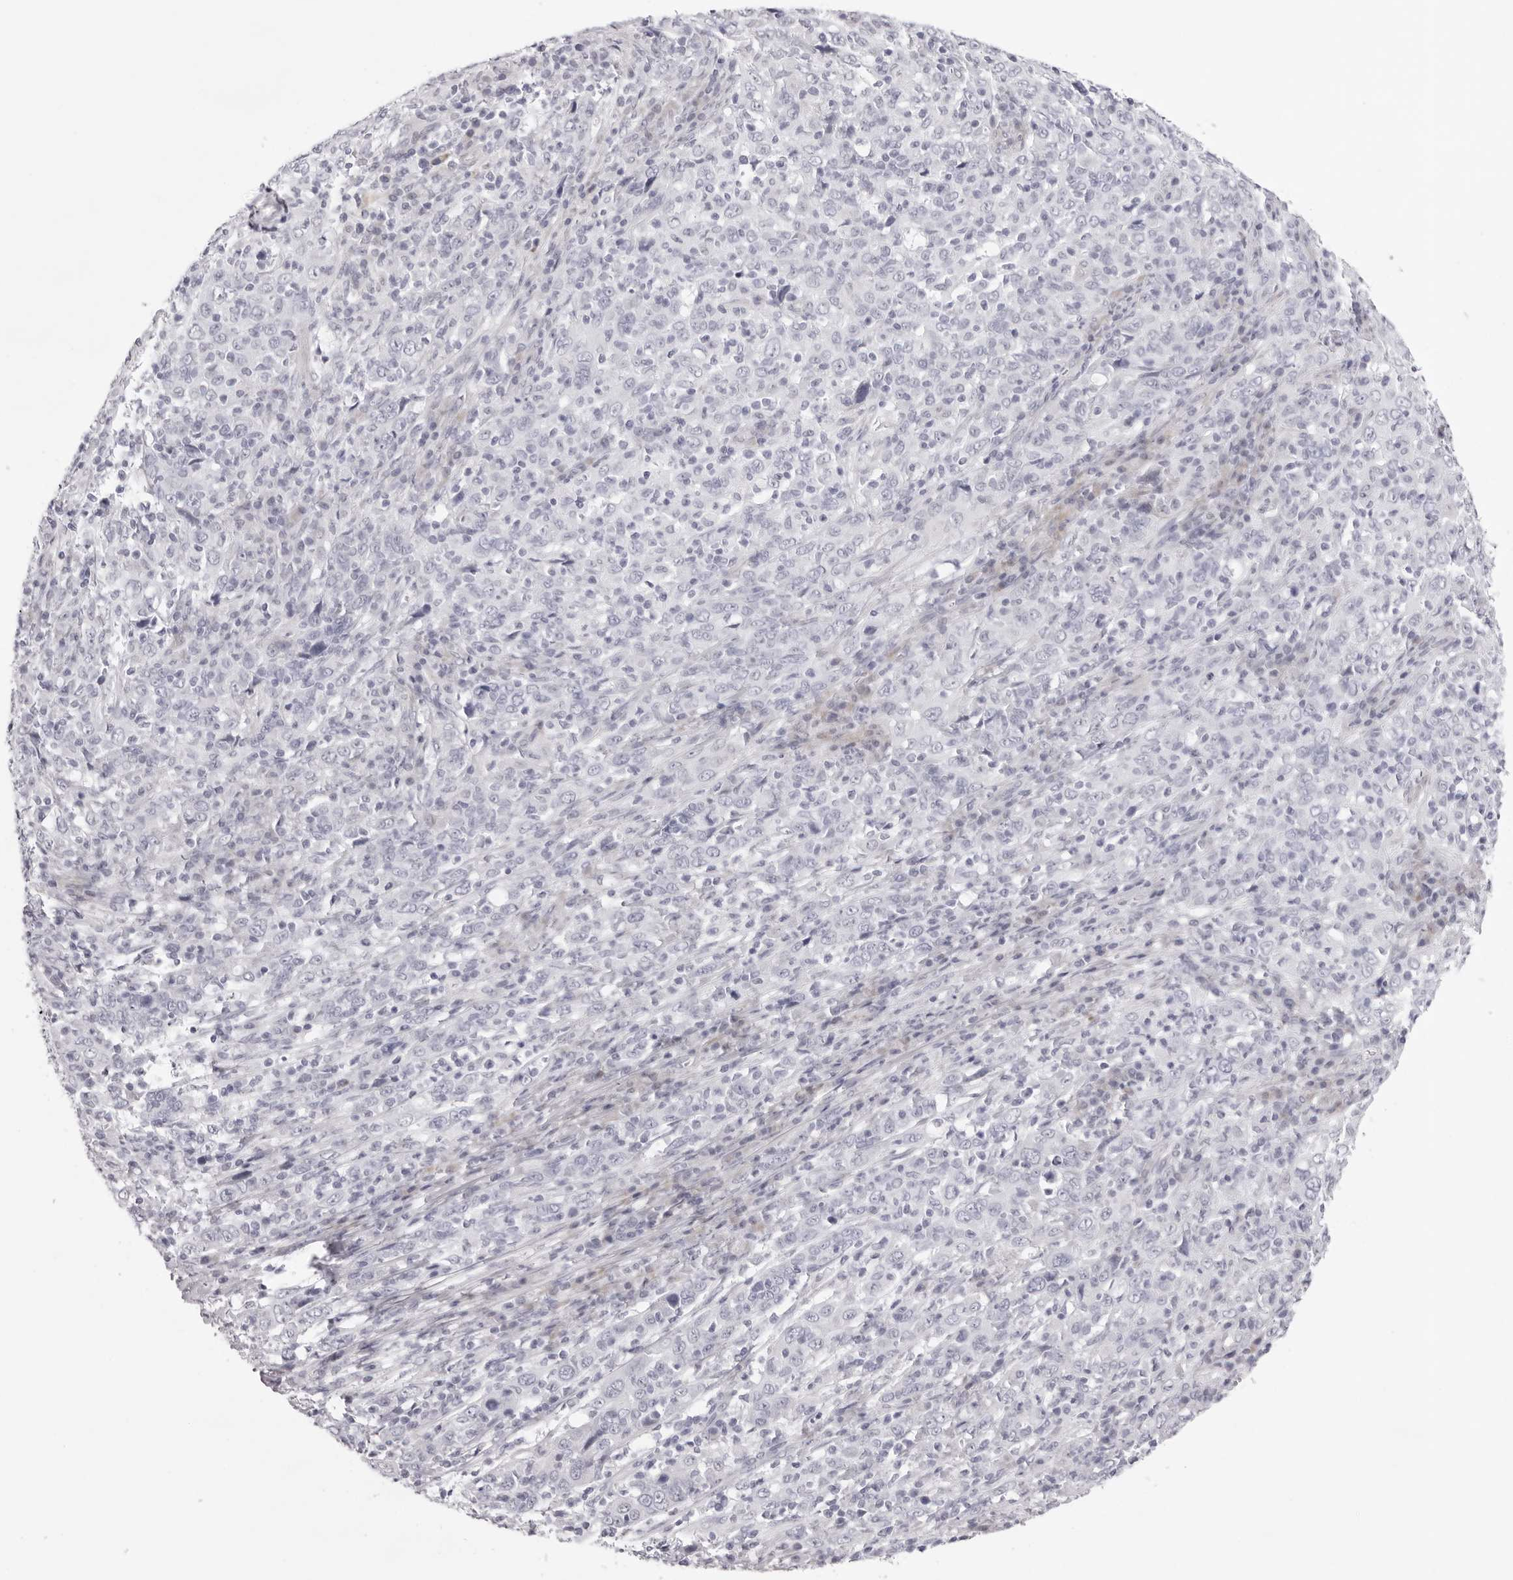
{"staining": {"intensity": "negative", "quantity": "none", "location": "none"}, "tissue": "cervical cancer", "cell_type": "Tumor cells", "image_type": "cancer", "snomed": [{"axis": "morphology", "description": "Squamous cell carcinoma, NOS"}, {"axis": "topography", "description": "Cervix"}], "caption": "IHC of cervical cancer reveals no expression in tumor cells. (DAB immunohistochemistry (IHC) visualized using brightfield microscopy, high magnification).", "gene": "SMIM2", "patient": {"sex": "female", "age": 46}}